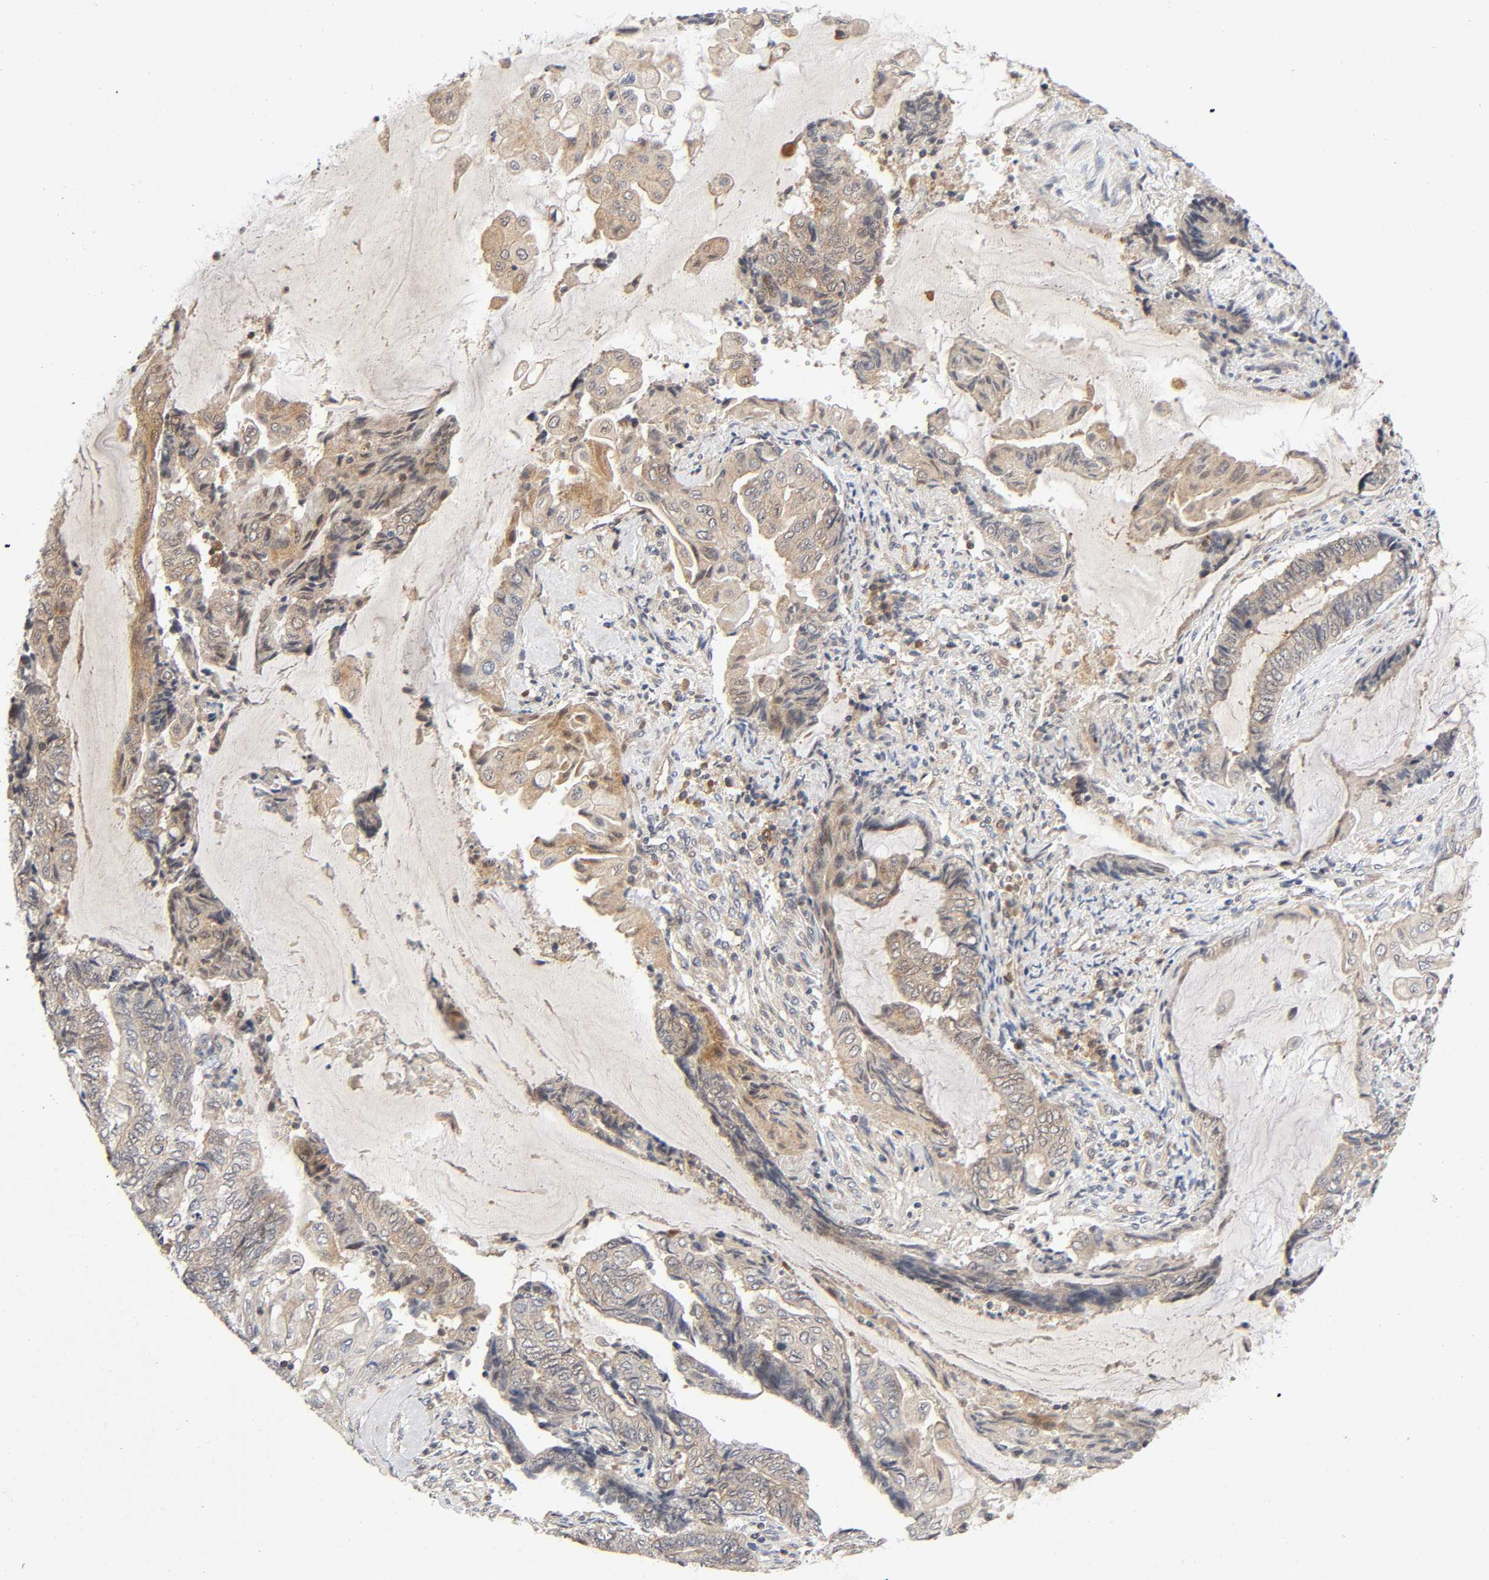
{"staining": {"intensity": "weak", "quantity": ">75%", "location": "cytoplasmic/membranous"}, "tissue": "endometrial cancer", "cell_type": "Tumor cells", "image_type": "cancer", "snomed": [{"axis": "morphology", "description": "Adenocarcinoma, NOS"}, {"axis": "topography", "description": "Uterus"}, {"axis": "topography", "description": "Endometrium"}], "caption": "Immunohistochemical staining of endometrial cancer (adenocarcinoma) displays weak cytoplasmic/membranous protein staining in about >75% of tumor cells.", "gene": "CASP9", "patient": {"sex": "female", "age": 70}}